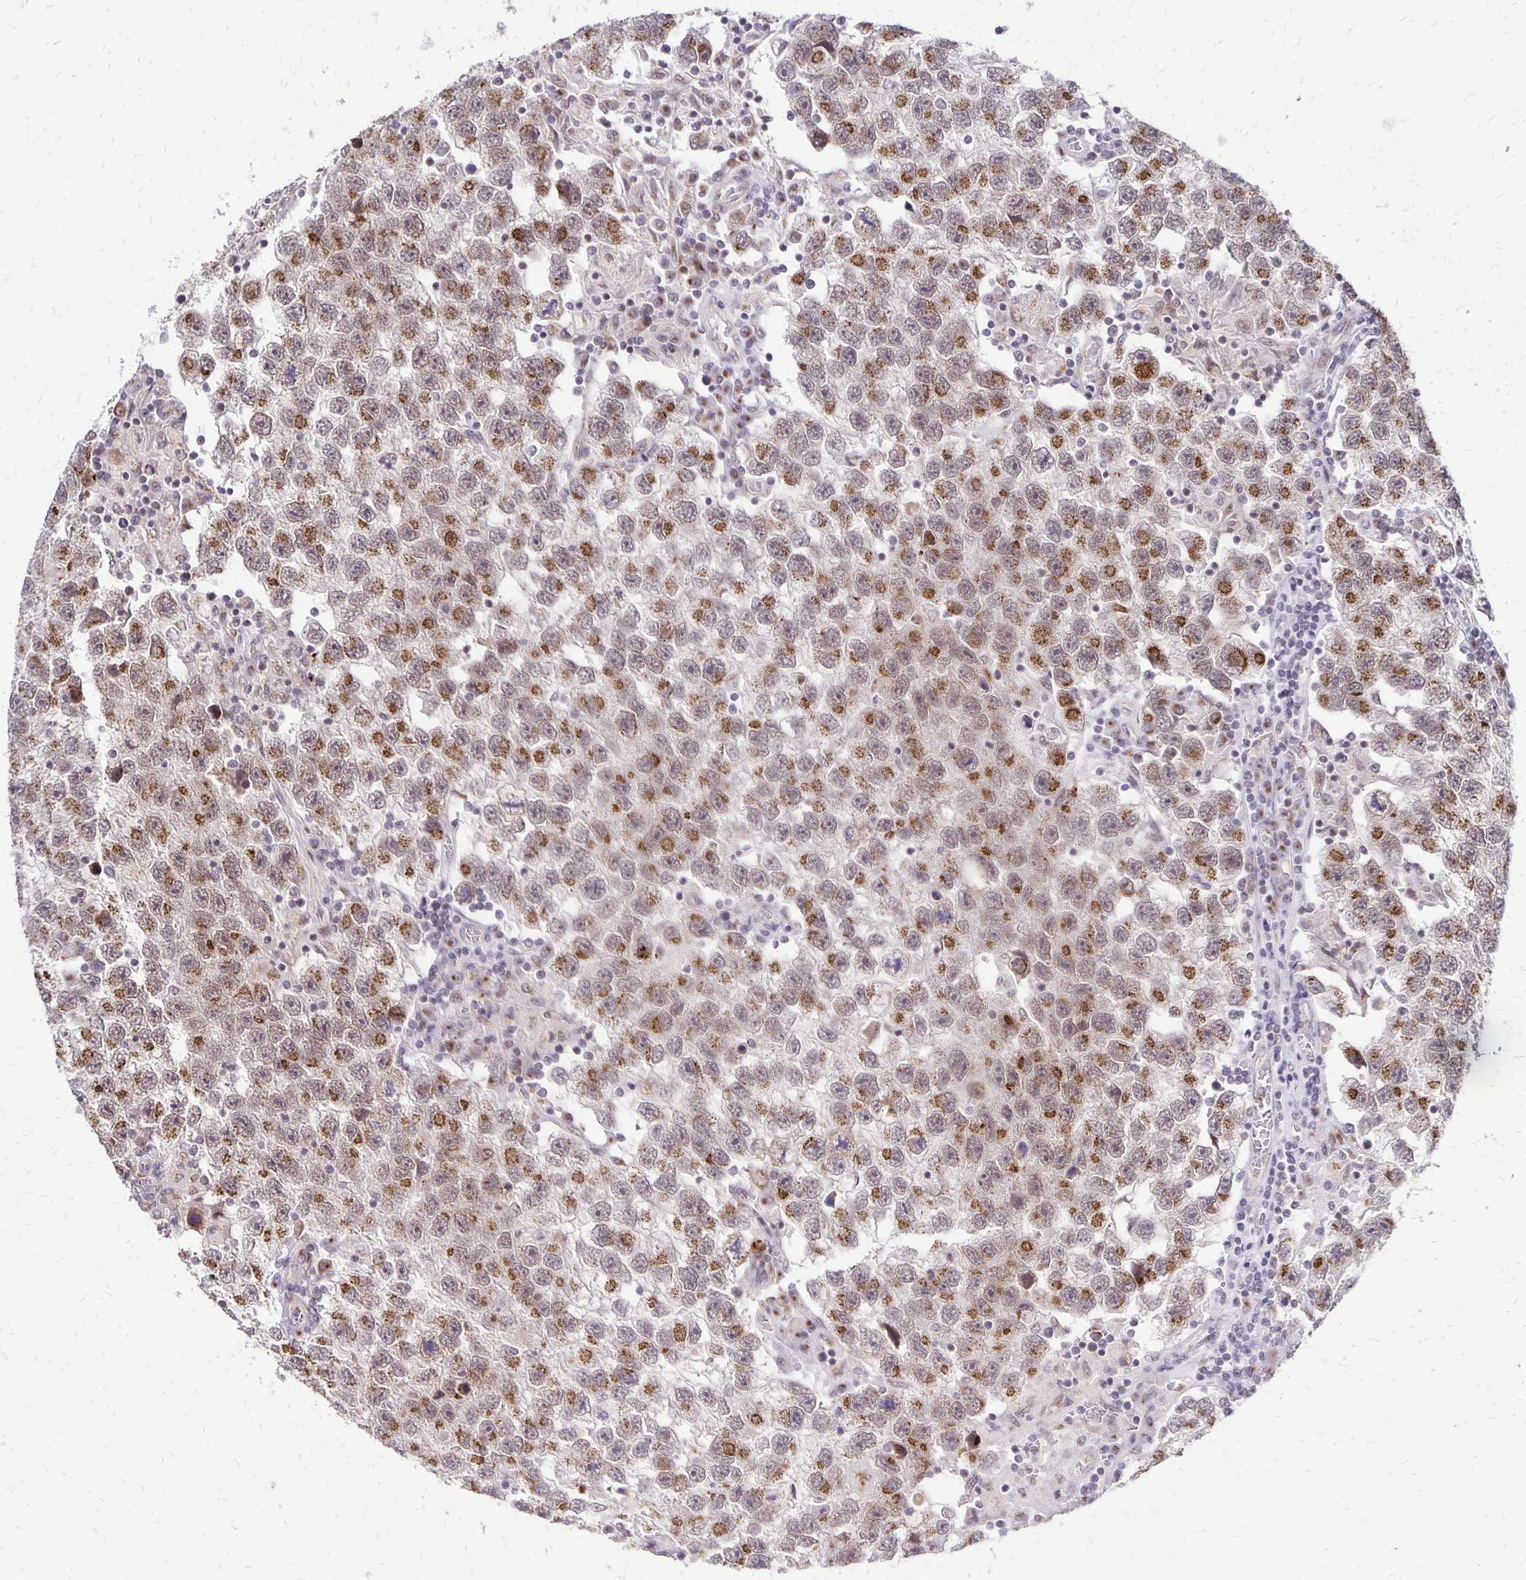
{"staining": {"intensity": "moderate", "quantity": ">75%", "location": "cytoplasmic/membranous"}, "tissue": "testis cancer", "cell_type": "Tumor cells", "image_type": "cancer", "snomed": [{"axis": "morphology", "description": "Seminoma, NOS"}, {"axis": "topography", "description": "Testis"}], "caption": "DAB (3,3'-diaminobenzidine) immunohistochemical staining of testis cancer (seminoma) exhibits moderate cytoplasmic/membranous protein positivity in approximately >75% of tumor cells.", "gene": "GOLGA5", "patient": {"sex": "male", "age": 26}}